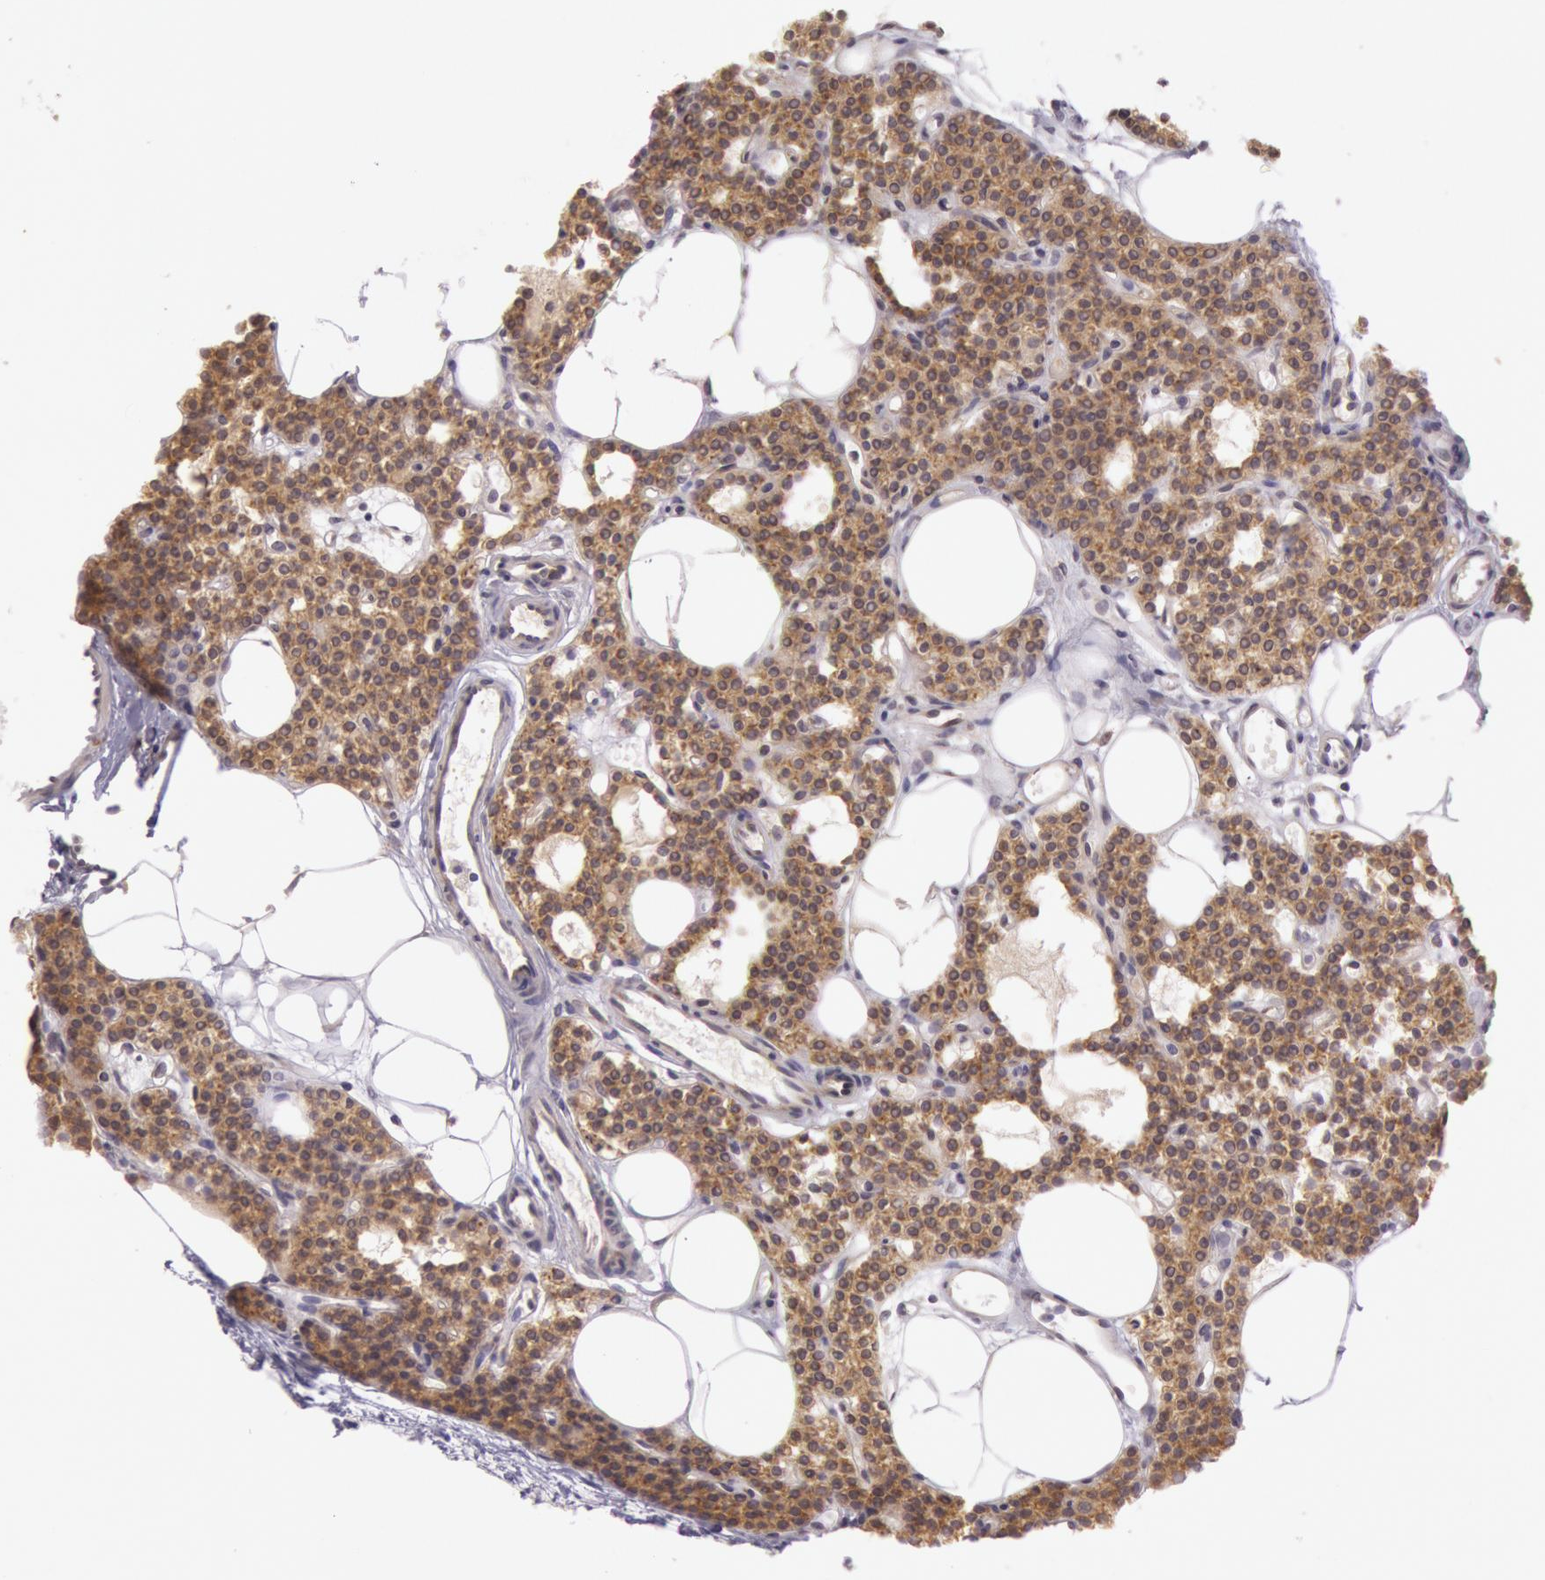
{"staining": {"intensity": "moderate", "quantity": ">75%", "location": "cytoplasmic/membranous"}, "tissue": "parathyroid gland", "cell_type": "Glandular cells", "image_type": "normal", "snomed": [{"axis": "morphology", "description": "Normal tissue, NOS"}, {"axis": "topography", "description": "Parathyroid gland"}], "caption": "About >75% of glandular cells in benign human parathyroid gland display moderate cytoplasmic/membranous protein staining as visualized by brown immunohistochemical staining.", "gene": "CHUK", "patient": {"sex": "male", "age": 24}}